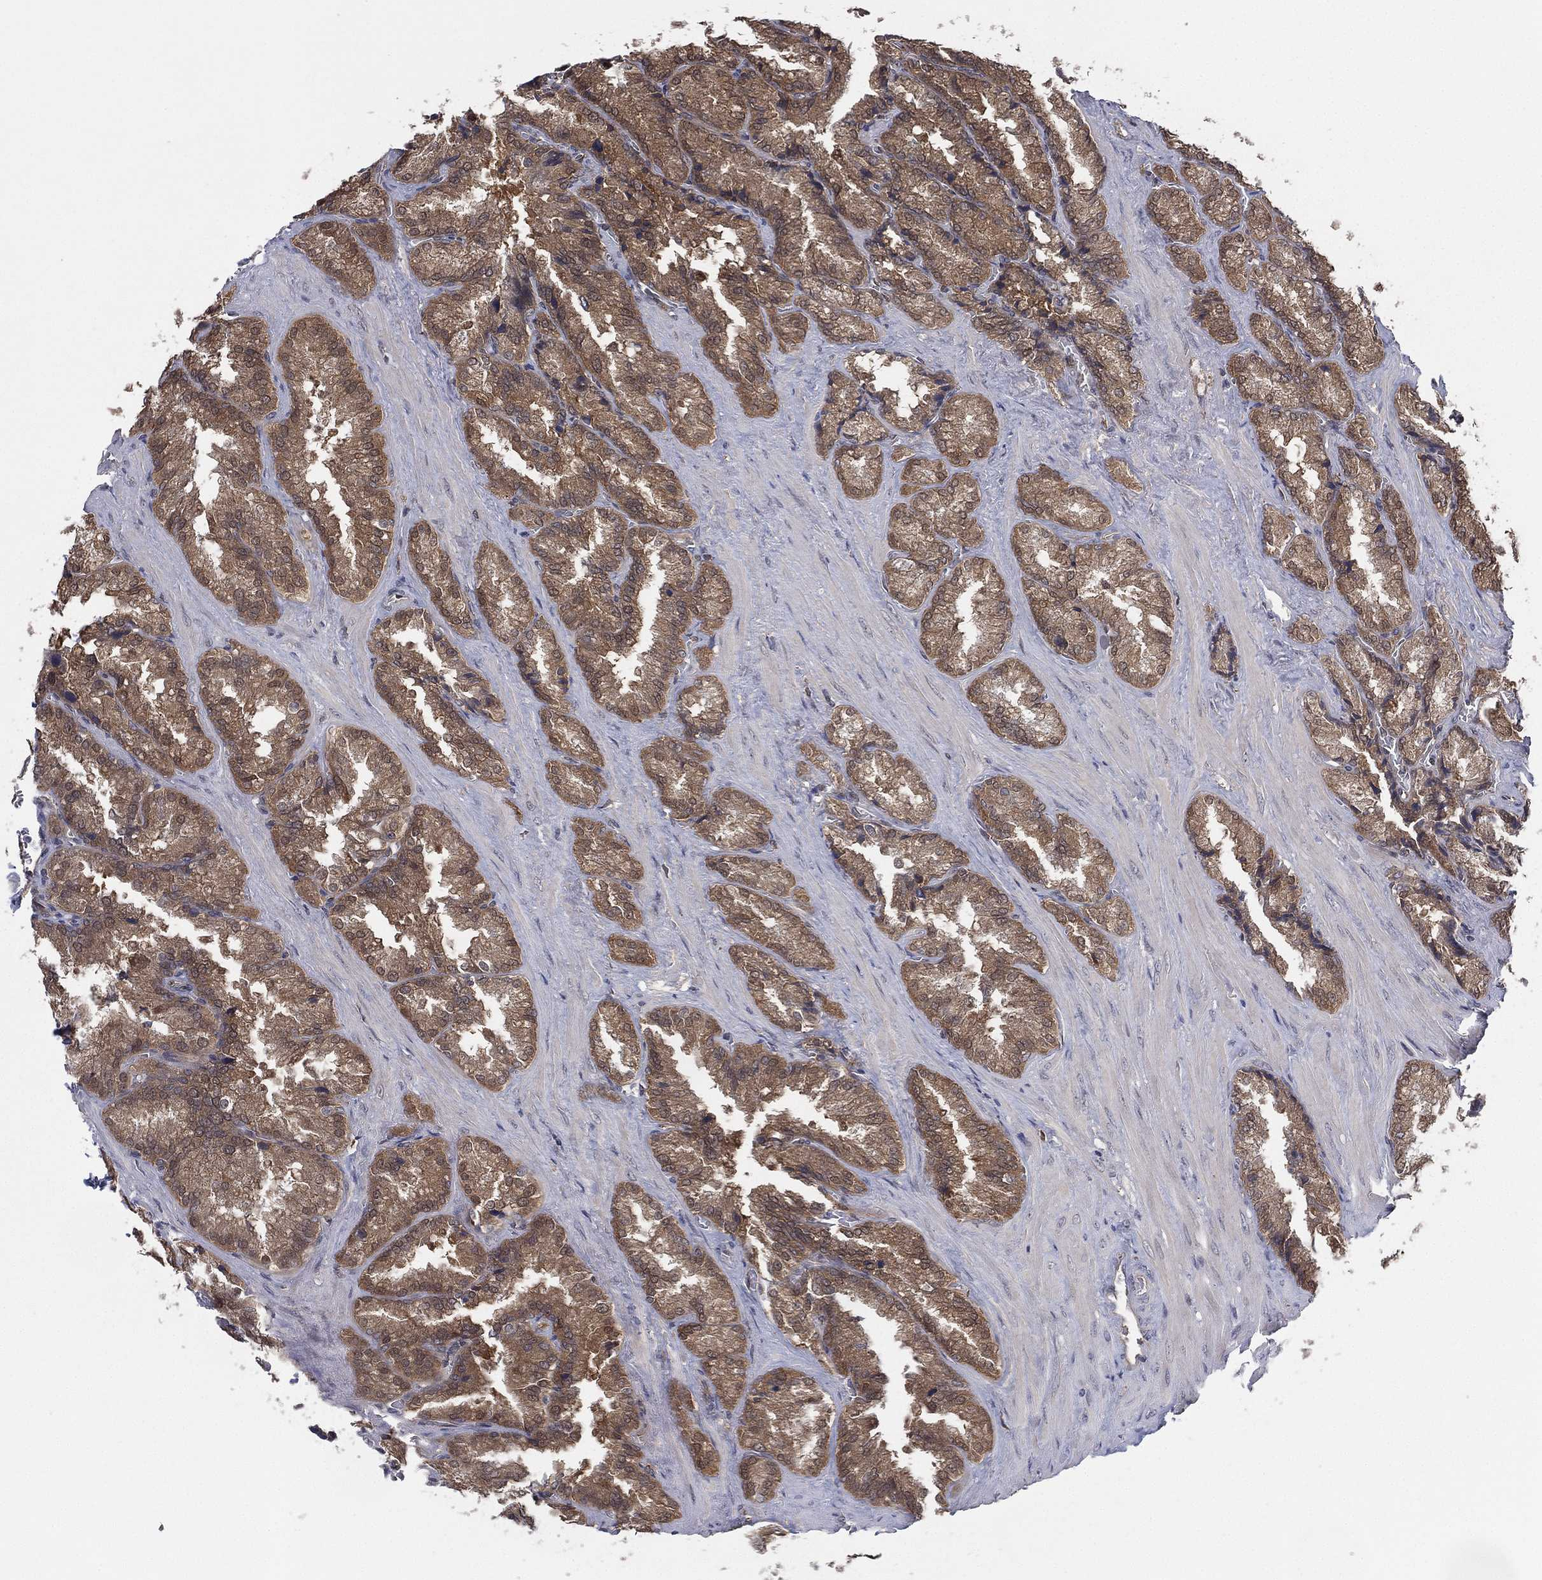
{"staining": {"intensity": "moderate", "quantity": ">75%", "location": "cytoplasmic/membranous"}, "tissue": "seminal vesicle", "cell_type": "Glandular cells", "image_type": "normal", "snomed": [{"axis": "morphology", "description": "Normal tissue, NOS"}, {"axis": "topography", "description": "Seminal veicle"}], "caption": "Glandular cells display moderate cytoplasmic/membranous staining in about >75% of cells in normal seminal vesicle.", "gene": "PSMG4", "patient": {"sex": "male", "age": 37}}